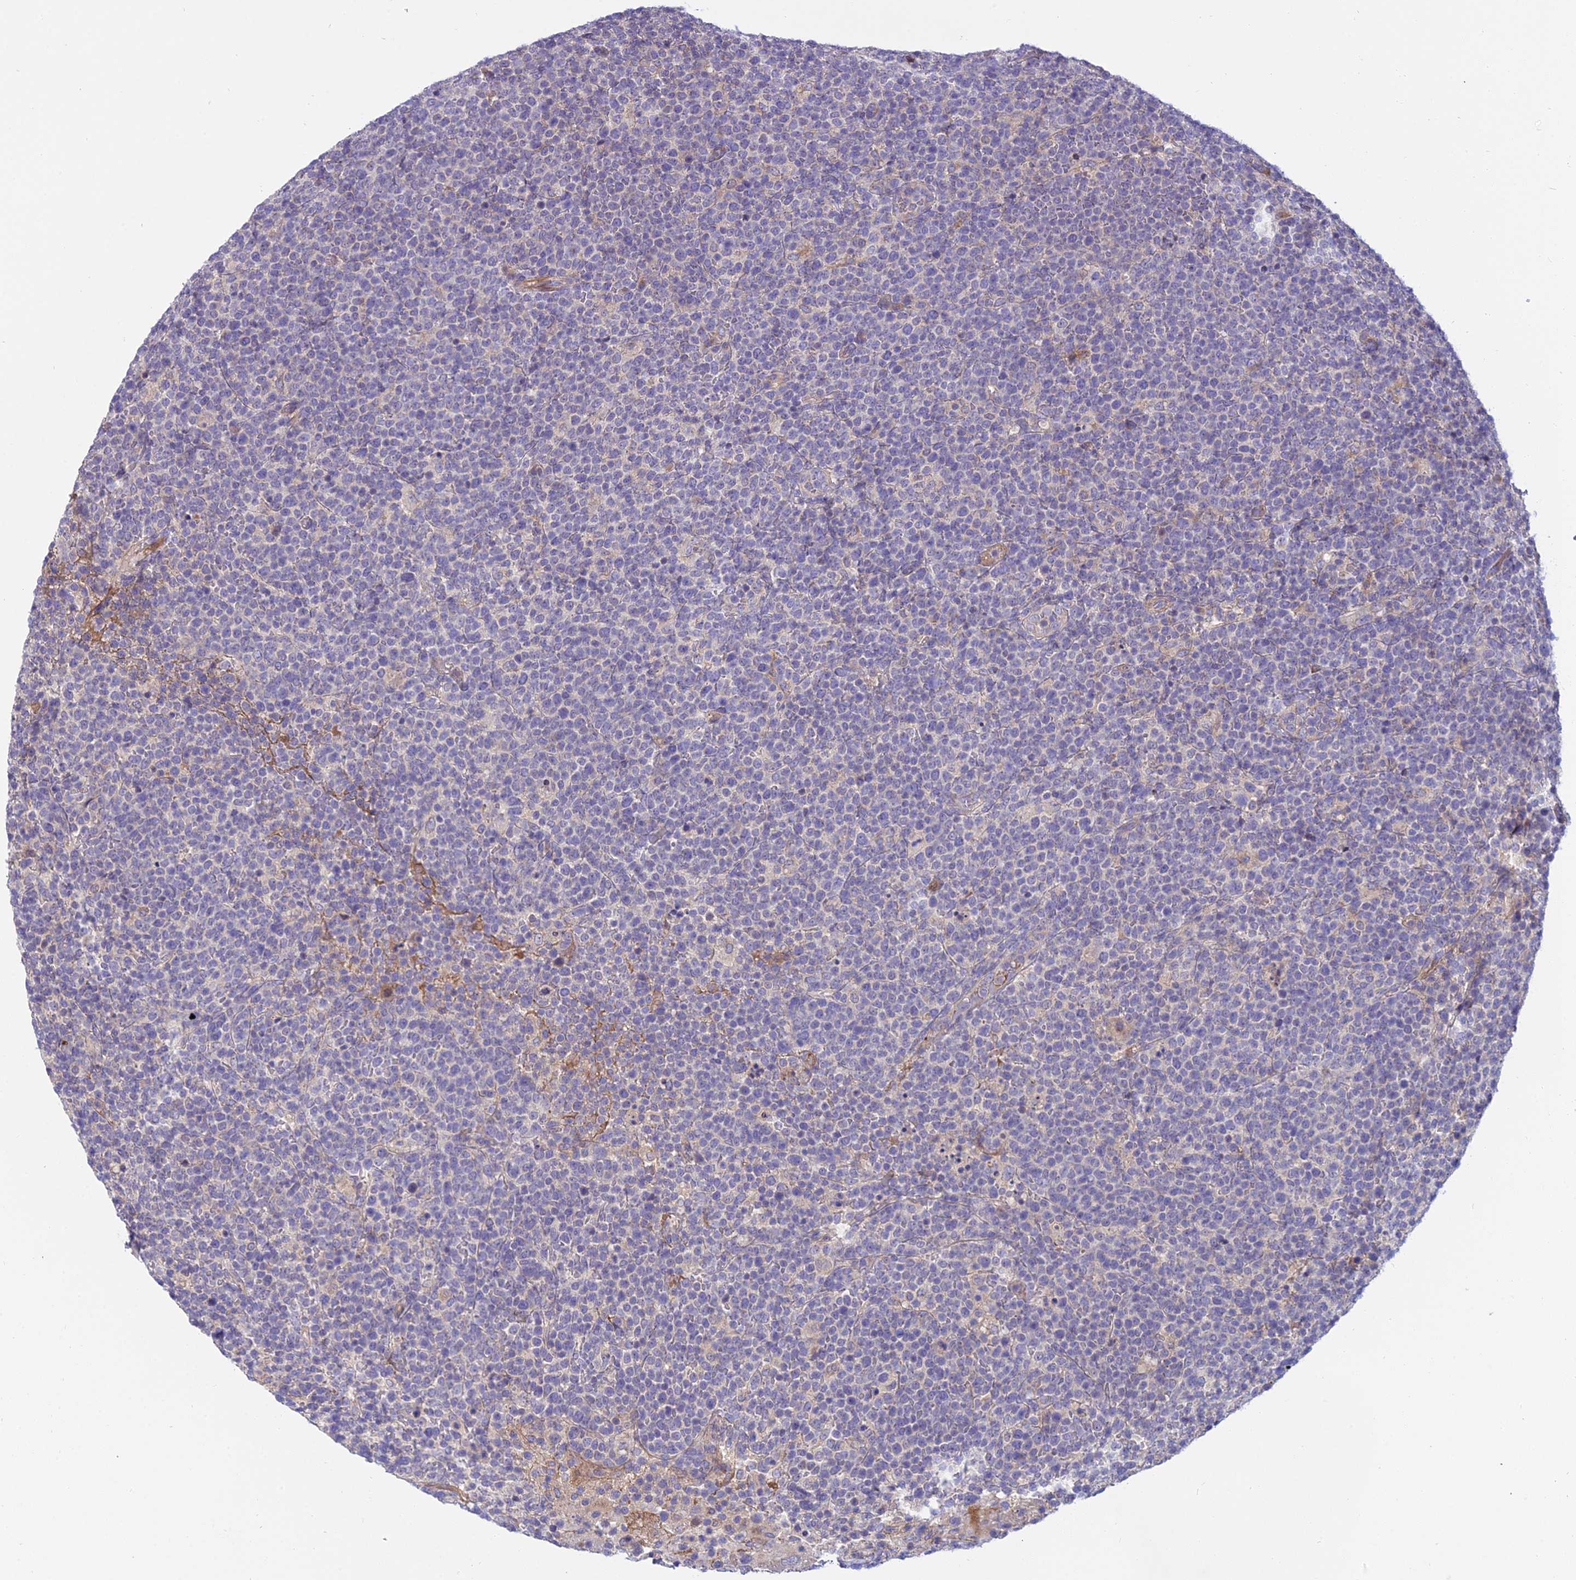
{"staining": {"intensity": "negative", "quantity": "none", "location": "none"}, "tissue": "lymphoma", "cell_type": "Tumor cells", "image_type": "cancer", "snomed": [{"axis": "morphology", "description": "Malignant lymphoma, non-Hodgkin's type, High grade"}, {"axis": "topography", "description": "Lymph node"}], "caption": "Tumor cells are negative for brown protein staining in malignant lymphoma, non-Hodgkin's type (high-grade).", "gene": "DUS2", "patient": {"sex": "male", "age": 61}}